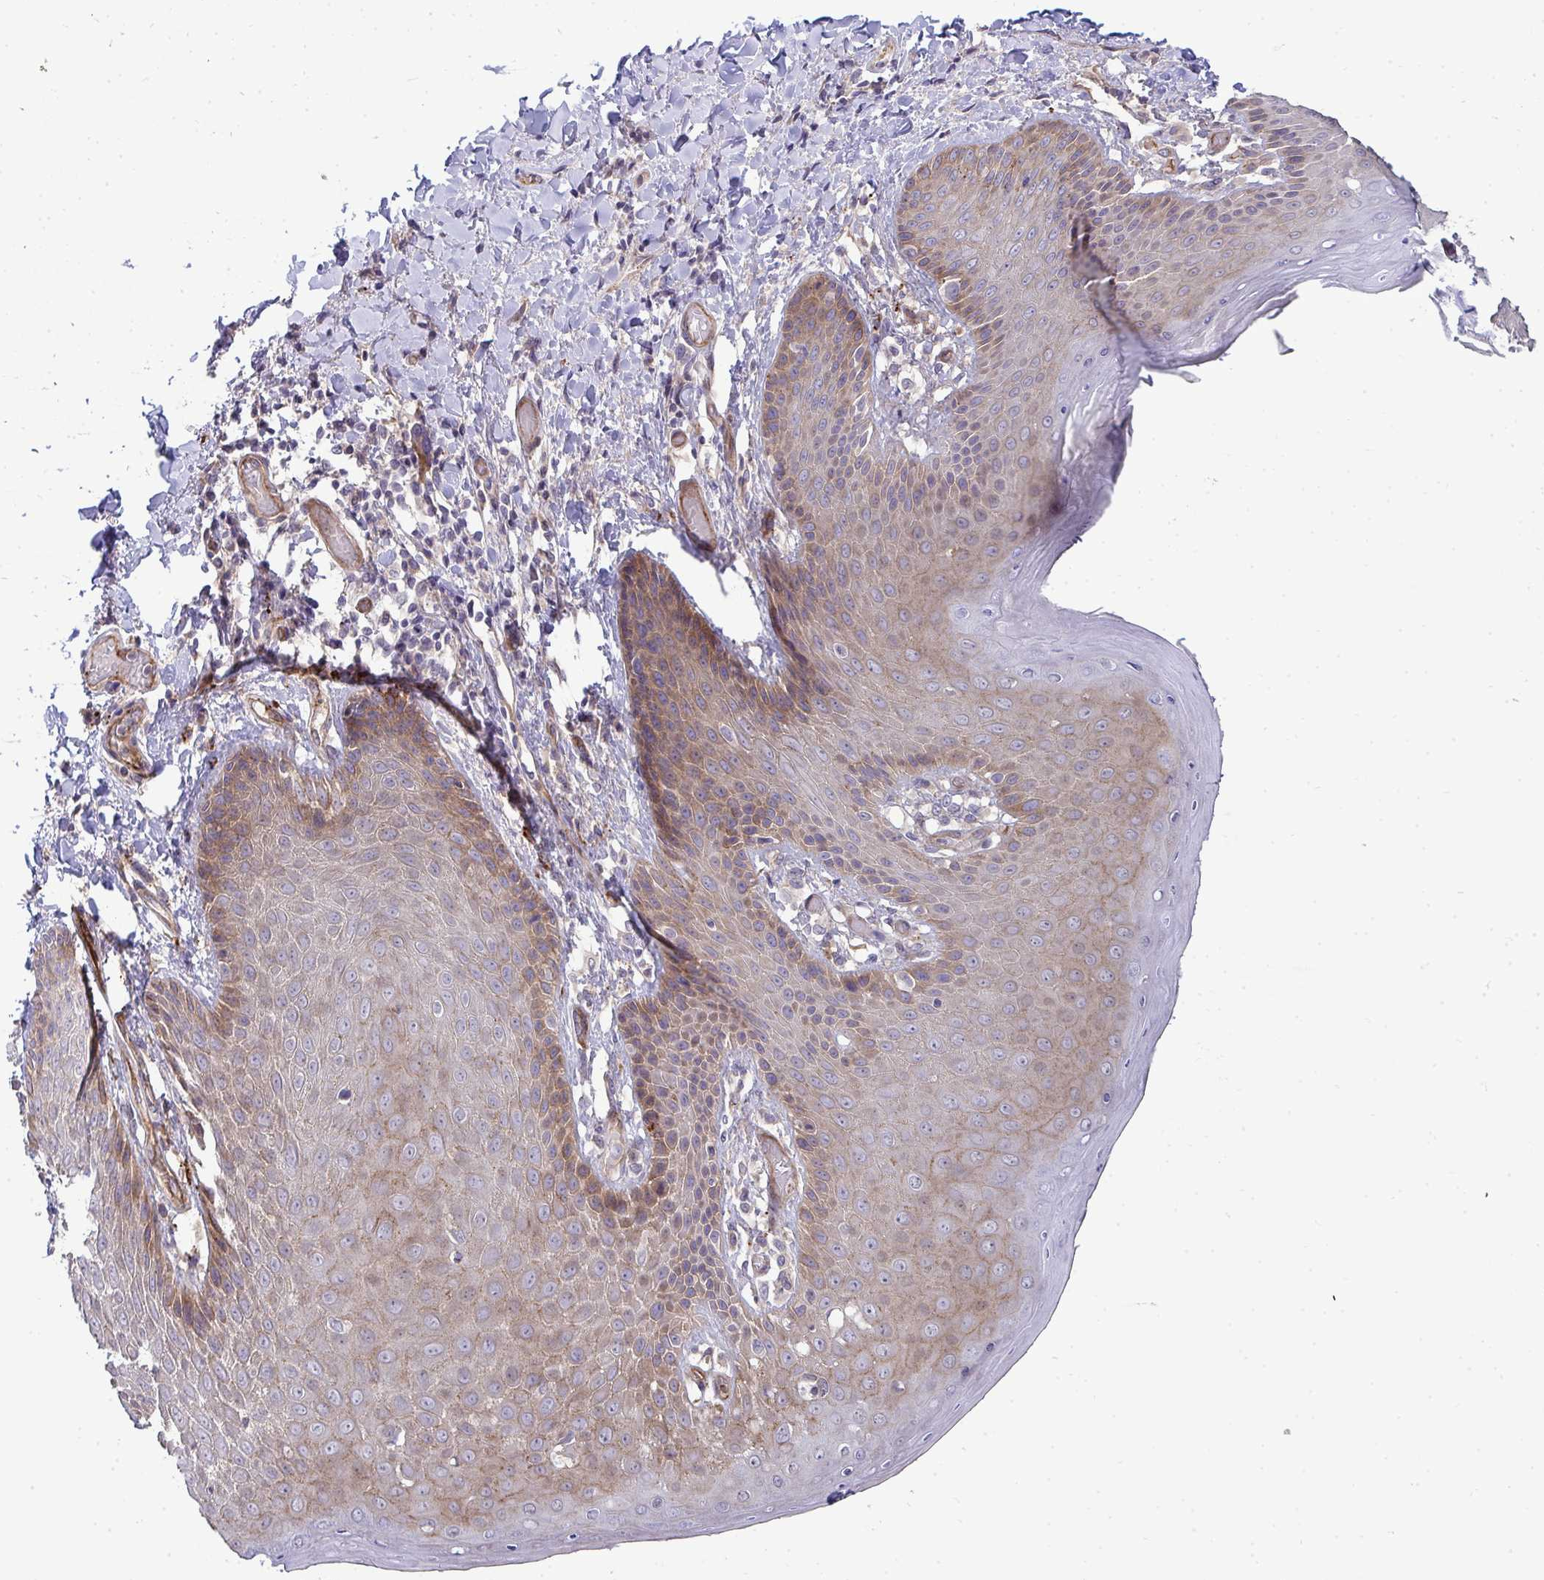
{"staining": {"intensity": "moderate", "quantity": "25%-75%", "location": "cytoplasmic/membranous"}, "tissue": "skin", "cell_type": "Epidermal cells", "image_type": "normal", "snomed": [{"axis": "morphology", "description": "Normal tissue, NOS"}, {"axis": "topography", "description": "Anal"}, {"axis": "topography", "description": "Peripheral nerve tissue"}], "caption": "This image shows immunohistochemistry (IHC) staining of unremarkable skin, with medium moderate cytoplasmic/membranous staining in approximately 25%-75% of epidermal cells.", "gene": "SH2D1B", "patient": {"sex": "male", "age": 51}}